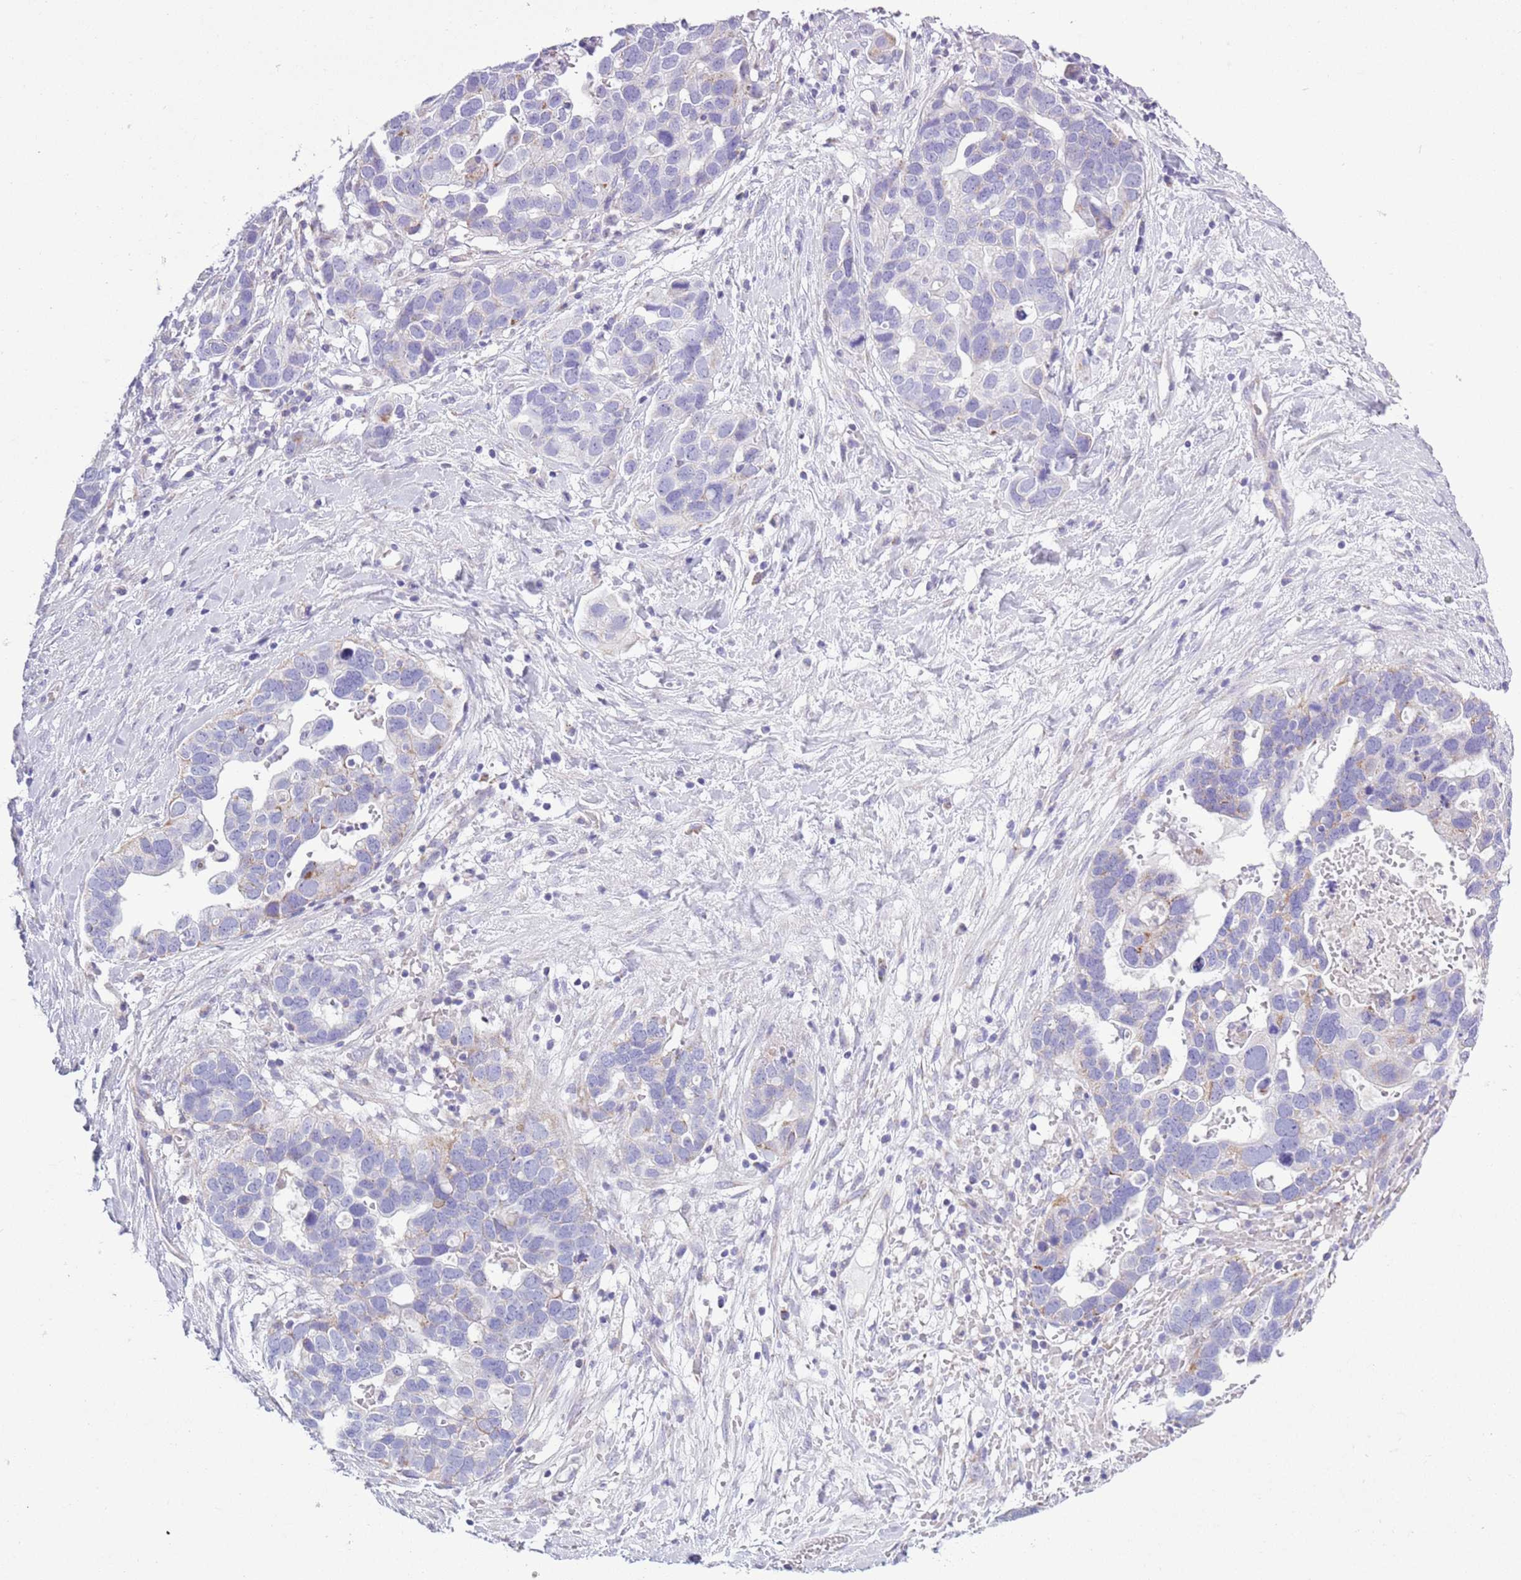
{"staining": {"intensity": "negative", "quantity": "none", "location": "none"}, "tissue": "ovarian cancer", "cell_type": "Tumor cells", "image_type": "cancer", "snomed": [{"axis": "morphology", "description": "Cystadenocarcinoma, serous, NOS"}, {"axis": "topography", "description": "Ovary"}], "caption": "This is an immunohistochemistry (IHC) photomicrograph of human serous cystadenocarcinoma (ovarian). There is no positivity in tumor cells.", "gene": "MOCOS", "patient": {"sex": "female", "age": 54}}